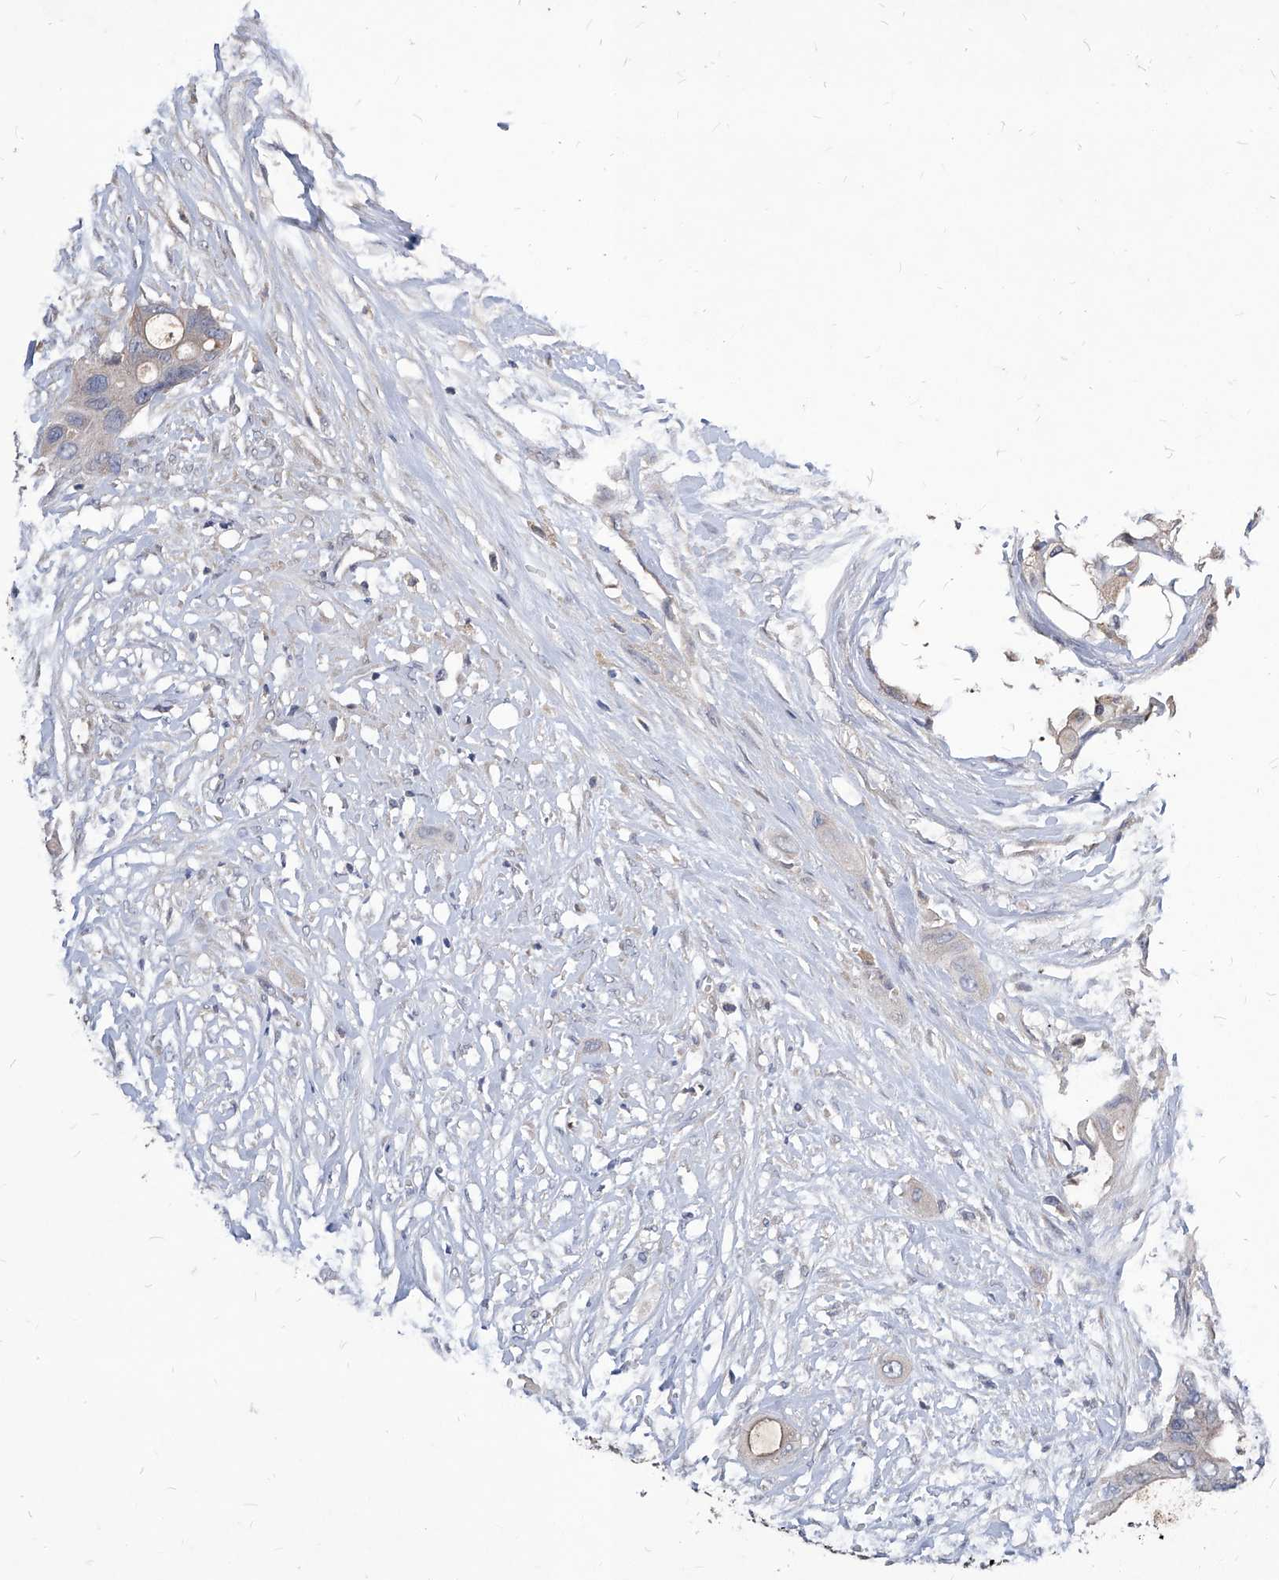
{"staining": {"intensity": "weak", "quantity": "<25%", "location": "cytoplasmic/membranous"}, "tissue": "colorectal cancer", "cell_type": "Tumor cells", "image_type": "cancer", "snomed": [{"axis": "morphology", "description": "Adenocarcinoma, NOS"}, {"axis": "topography", "description": "Colon"}], "caption": "This is a photomicrograph of IHC staining of colorectal cancer (adenocarcinoma), which shows no staining in tumor cells.", "gene": "SYNGR1", "patient": {"sex": "female", "age": 57}}